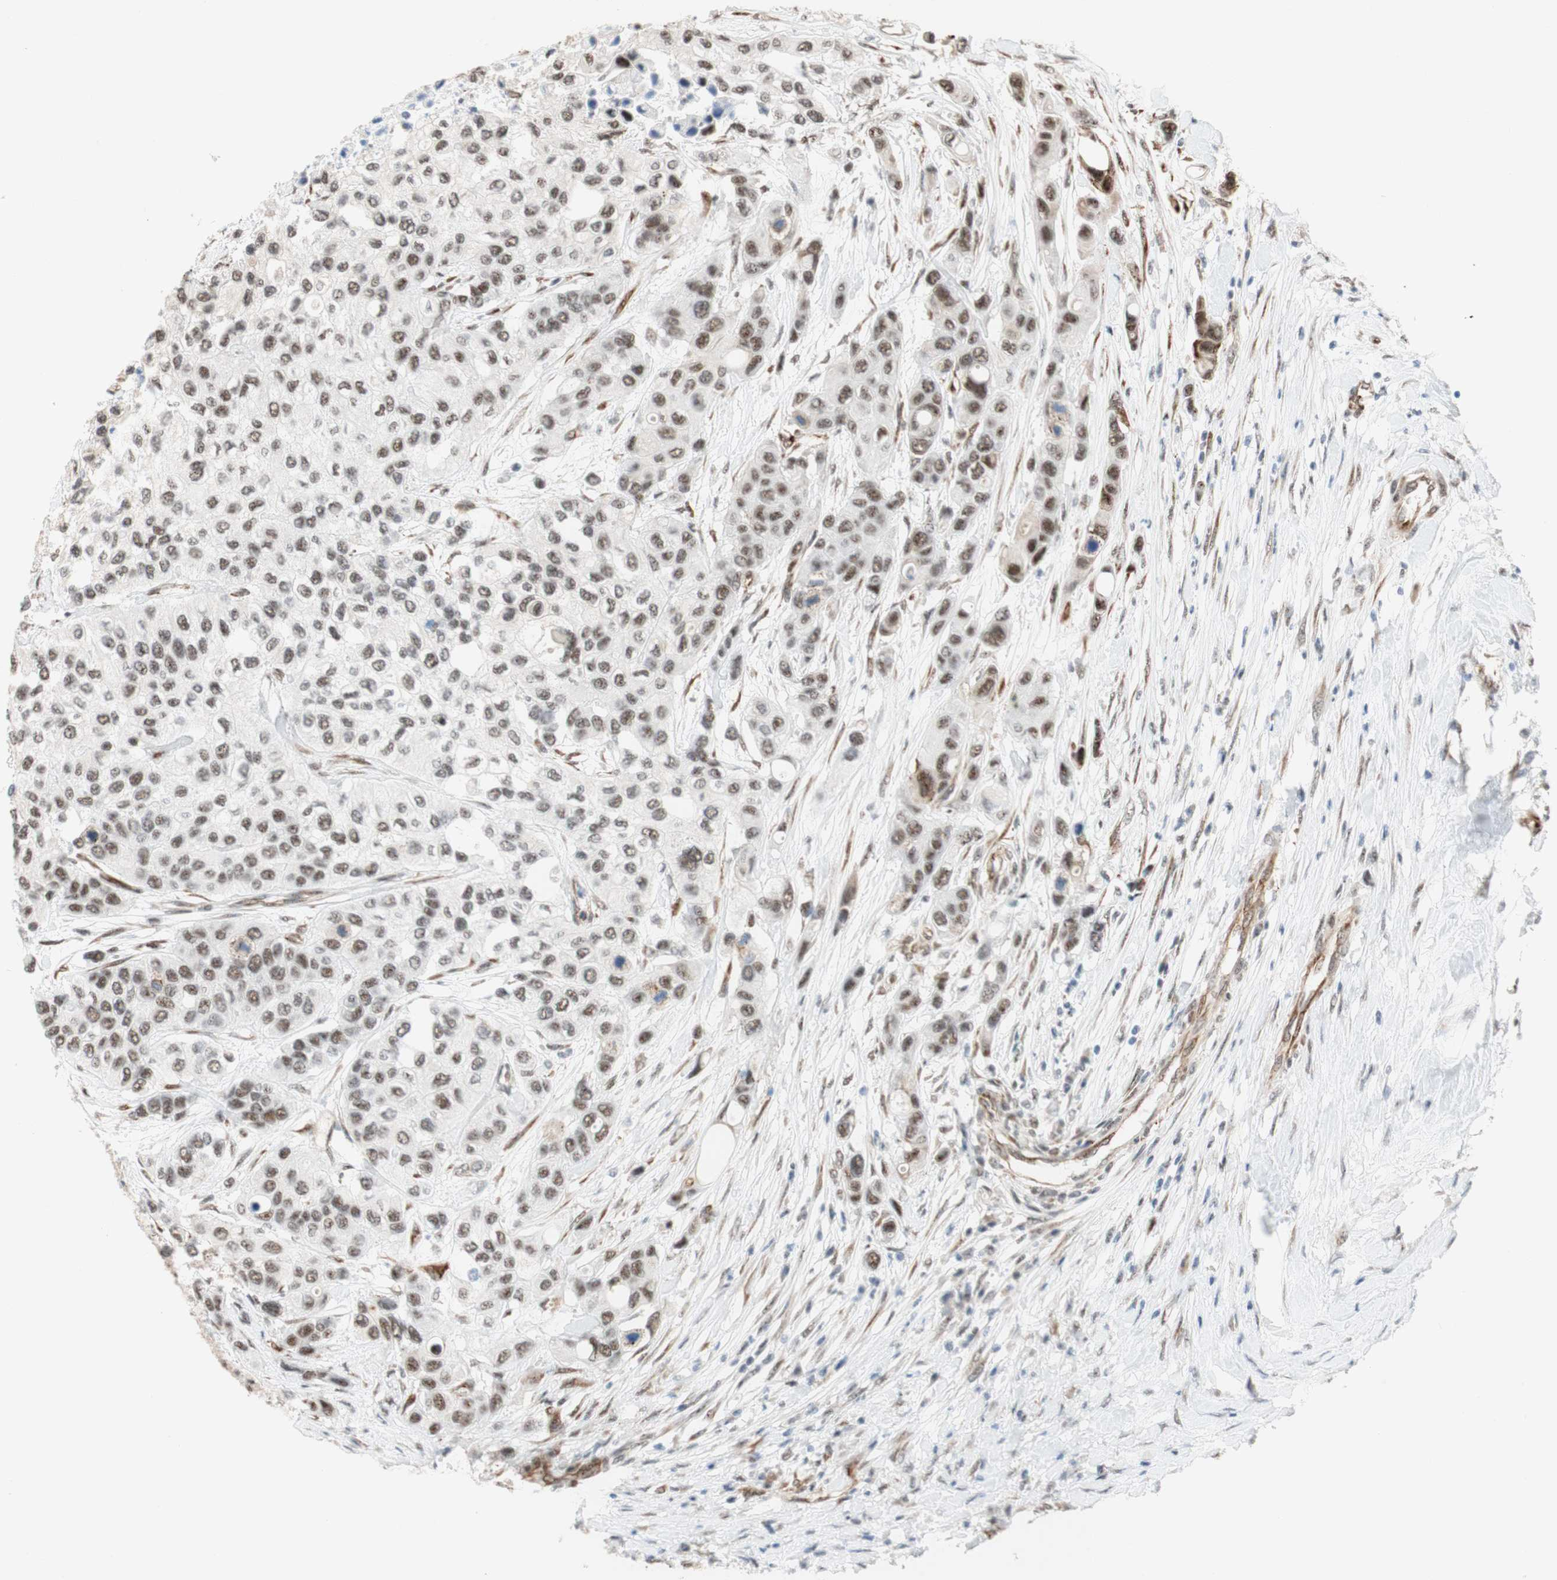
{"staining": {"intensity": "moderate", "quantity": "25%-75%", "location": "nuclear"}, "tissue": "urothelial cancer", "cell_type": "Tumor cells", "image_type": "cancer", "snomed": [{"axis": "morphology", "description": "Urothelial carcinoma, High grade"}, {"axis": "topography", "description": "Urinary bladder"}], "caption": "A photomicrograph of urothelial cancer stained for a protein shows moderate nuclear brown staining in tumor cells.", "gene": "SAP18", "patient": {"sex": "female", "age": 56}}